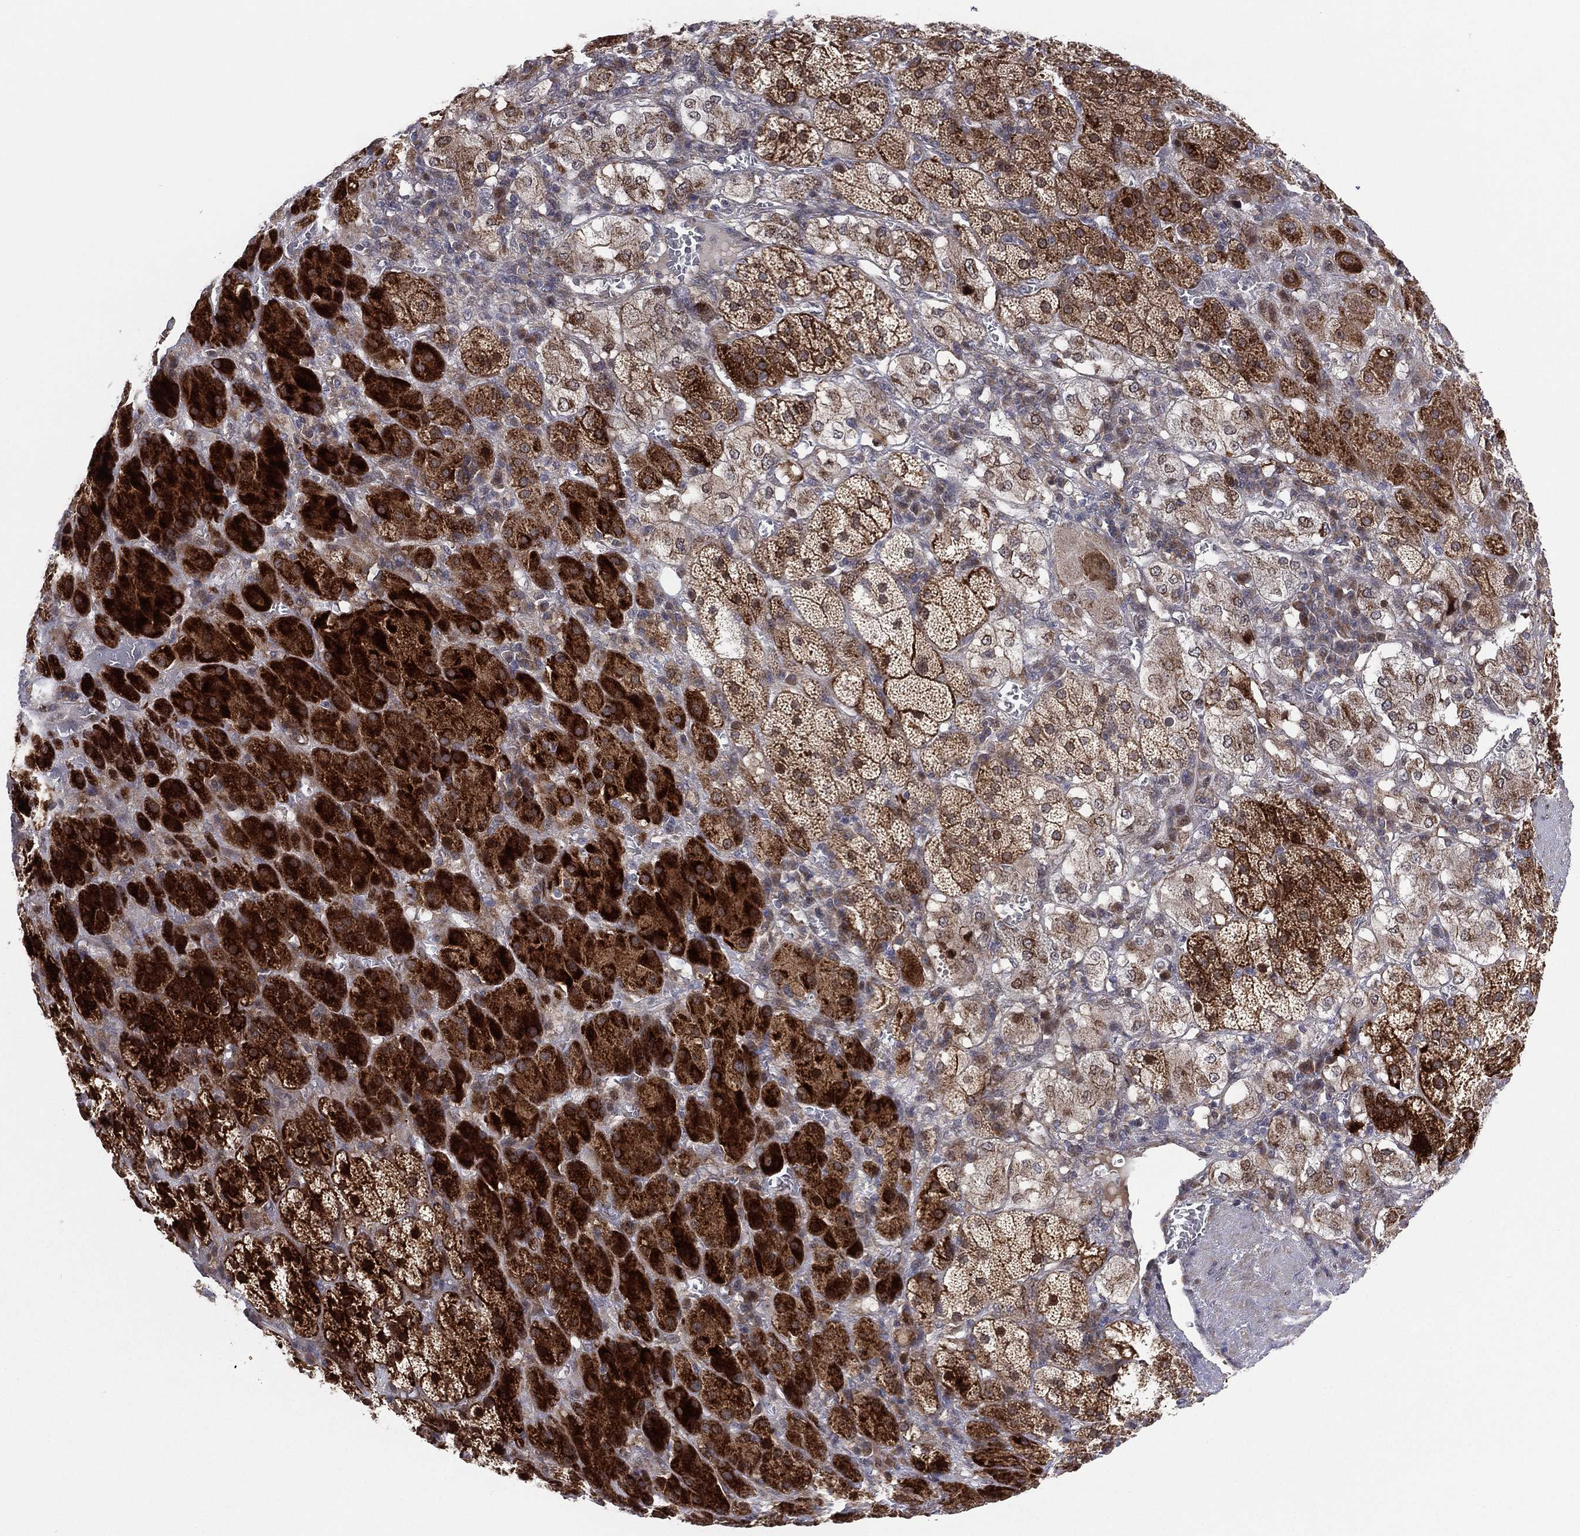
{"staining": {"intensity": "strong", "quantity": "25%-75%", "location": "cytoplasmic/membranous,nuclear"}, "tissue": "adrenal gland", "cell_type": "Glandular cells", "image_type": "normal", "snomed": [{"axis": "morphology", "description": "Normal tissue, NOS"}, {"axis": "topography", "description": "Adrenal gland"}], "caption": "Strong cytoplasmic/membranous,nuclear protein positivity is present in about 25%-75% of glandular cells in adrenal gland.", "gene": "UTP14A", "patient": {"sex": "male", "age": 70}}